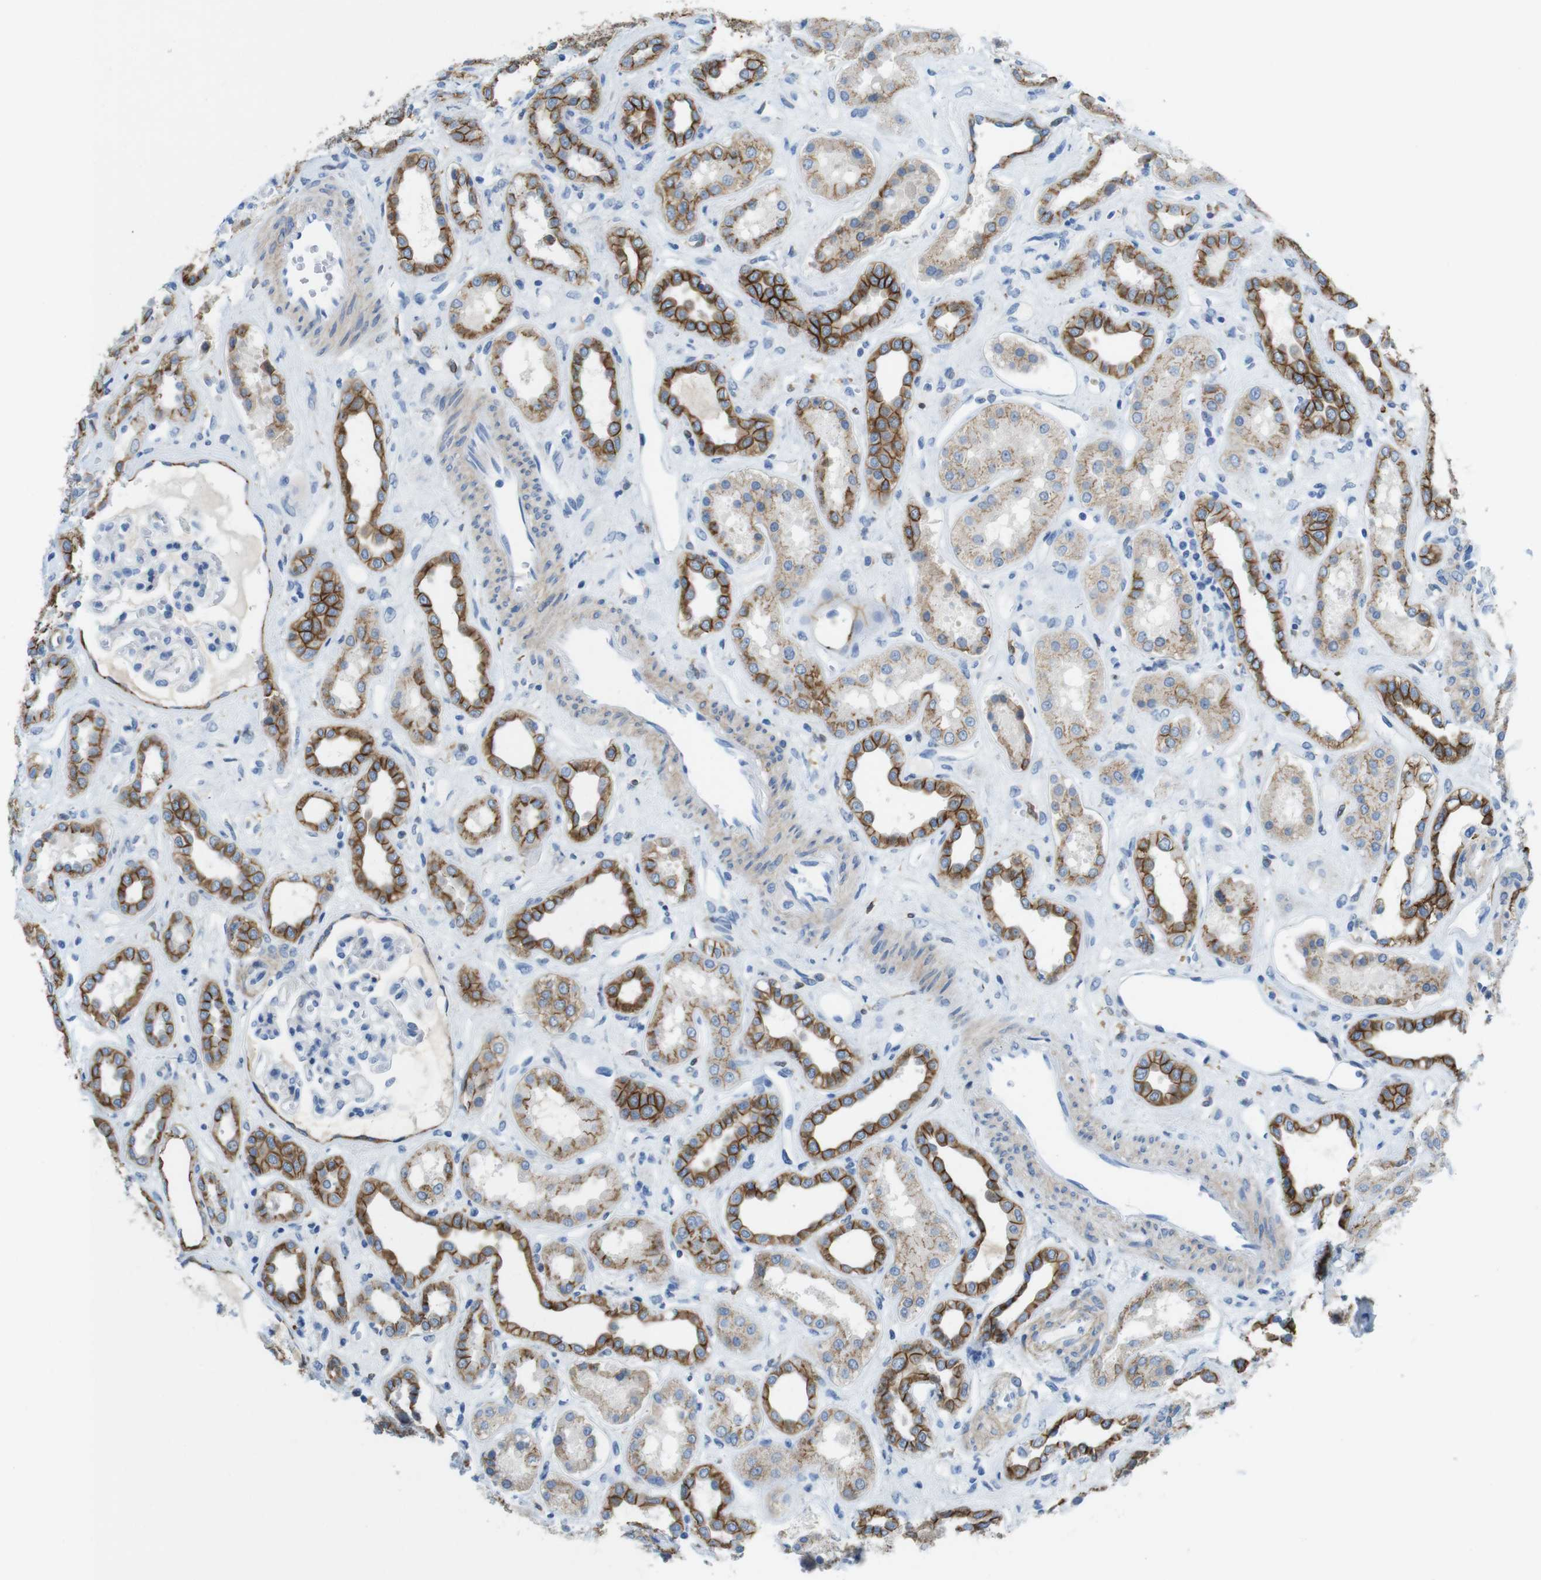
{"staining": {"intensity": "negative", "quantity": "none", "location": "none"}, "tissue": "kidney", "cell_type": "Cells in glomeruli", "image_type": "normal", "snomed": [{"axis": "morphology", "description": "Normal tissue, NOS"}, {"axis": "topography", "description": "Kidney"}], "caption": "Normal kidney was stained to show a protein in brown. There is no significant staining in cells in glomeruli. (Brightfield microscopy of DAB (3,3'-diaminobenzidine) immunohistochemistry at high magnification).", "gene": "CLMN", "patient": {"sex": "male", "age": 59}}